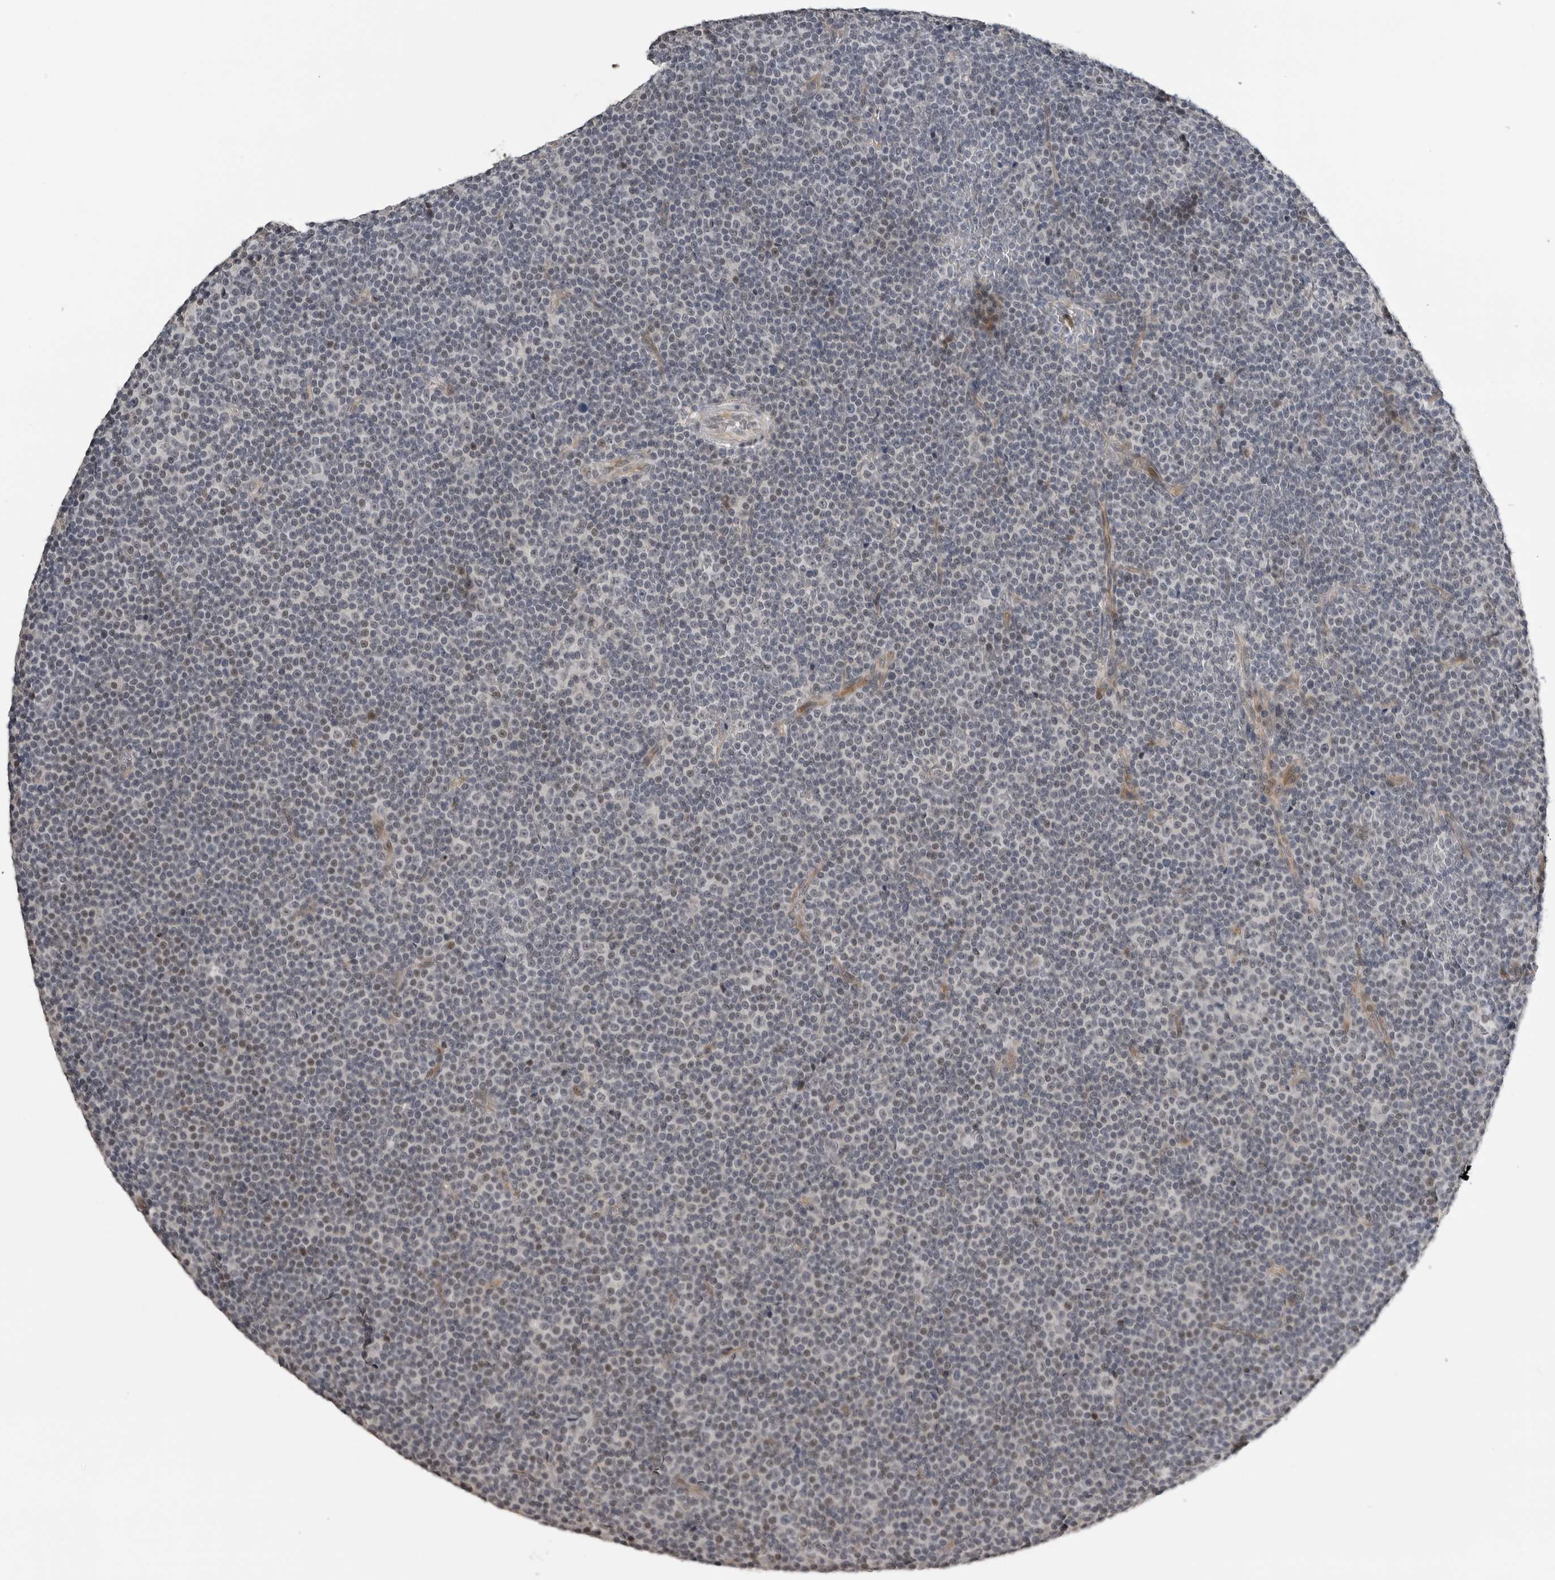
{"staining": {"intensity": "negative", "quantity": "none", "location": "none"}, "tissue": "lymphoma", "cell_type": "Tumor cells", "image_type": "cancer", "snomed": [{"axis": "morphology", "description": "Malignant lymphoma, non-Hodgkin's type, Low grade"}, {"axis": "topography", "description": "Lymph node"}], "caption": "Micrograph shows no significant protein staining in tumor cells of lymphoma.", "gene": "PRRX2", "patient": {"sex": "female", "age": 67}}